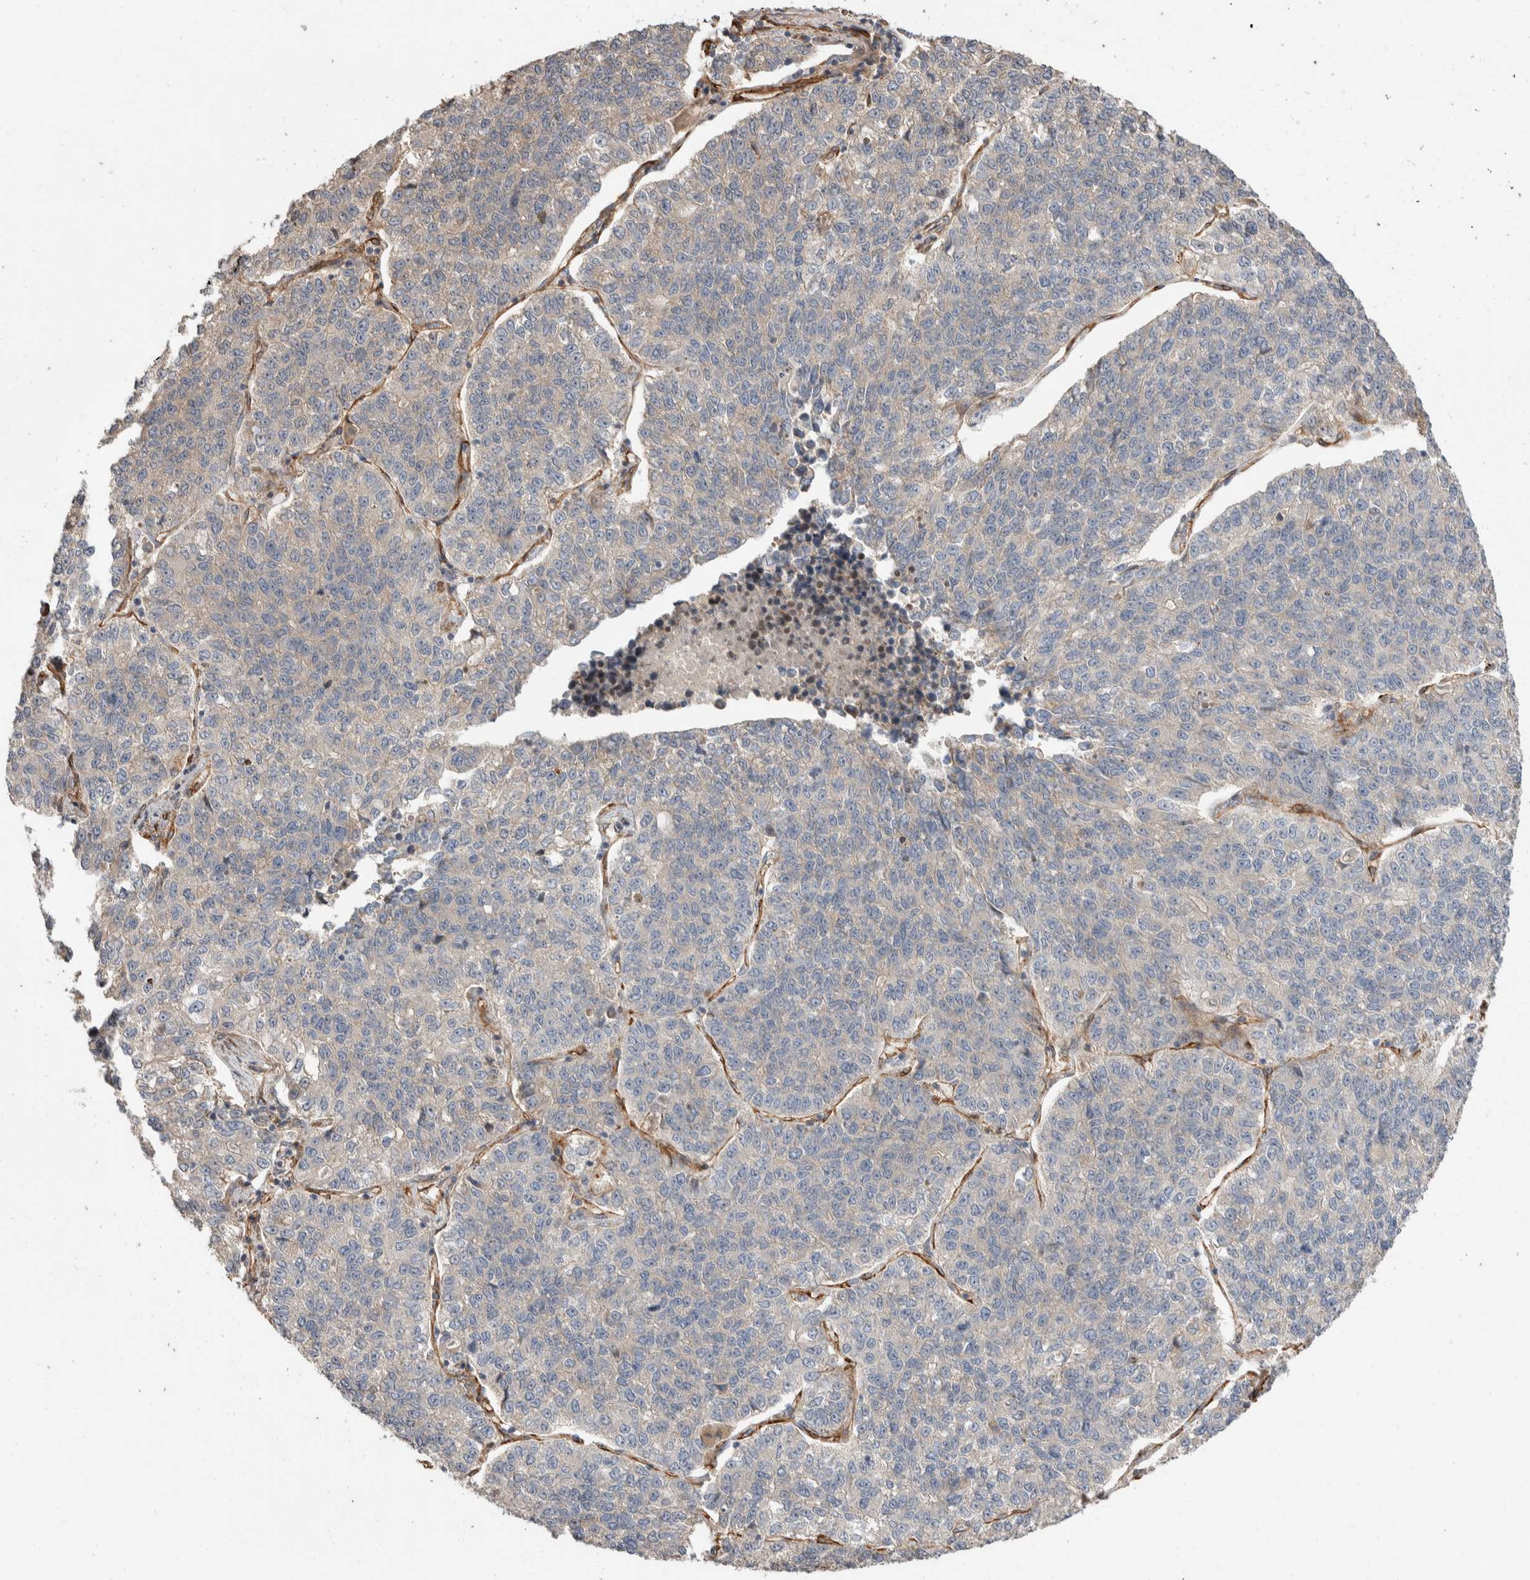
{"staining": {"intensity": "negative", "quantity": "none", "location": "none"}, "tissue": "lung cancer", "cell_type": "Tumor cells", "image_type": "cancer", "snomed": [{"axis": "morphology", "description": "Adenocarcinoma, NOS"}, {"axis": "topography", "description": "Lung"}], "caption": "Human adenocarcinoma (lung) stained for a protein using IHC shows no expression in tumor cells.", "gene": "ERC1", "patient": {"sex": "male", "age": 49}}